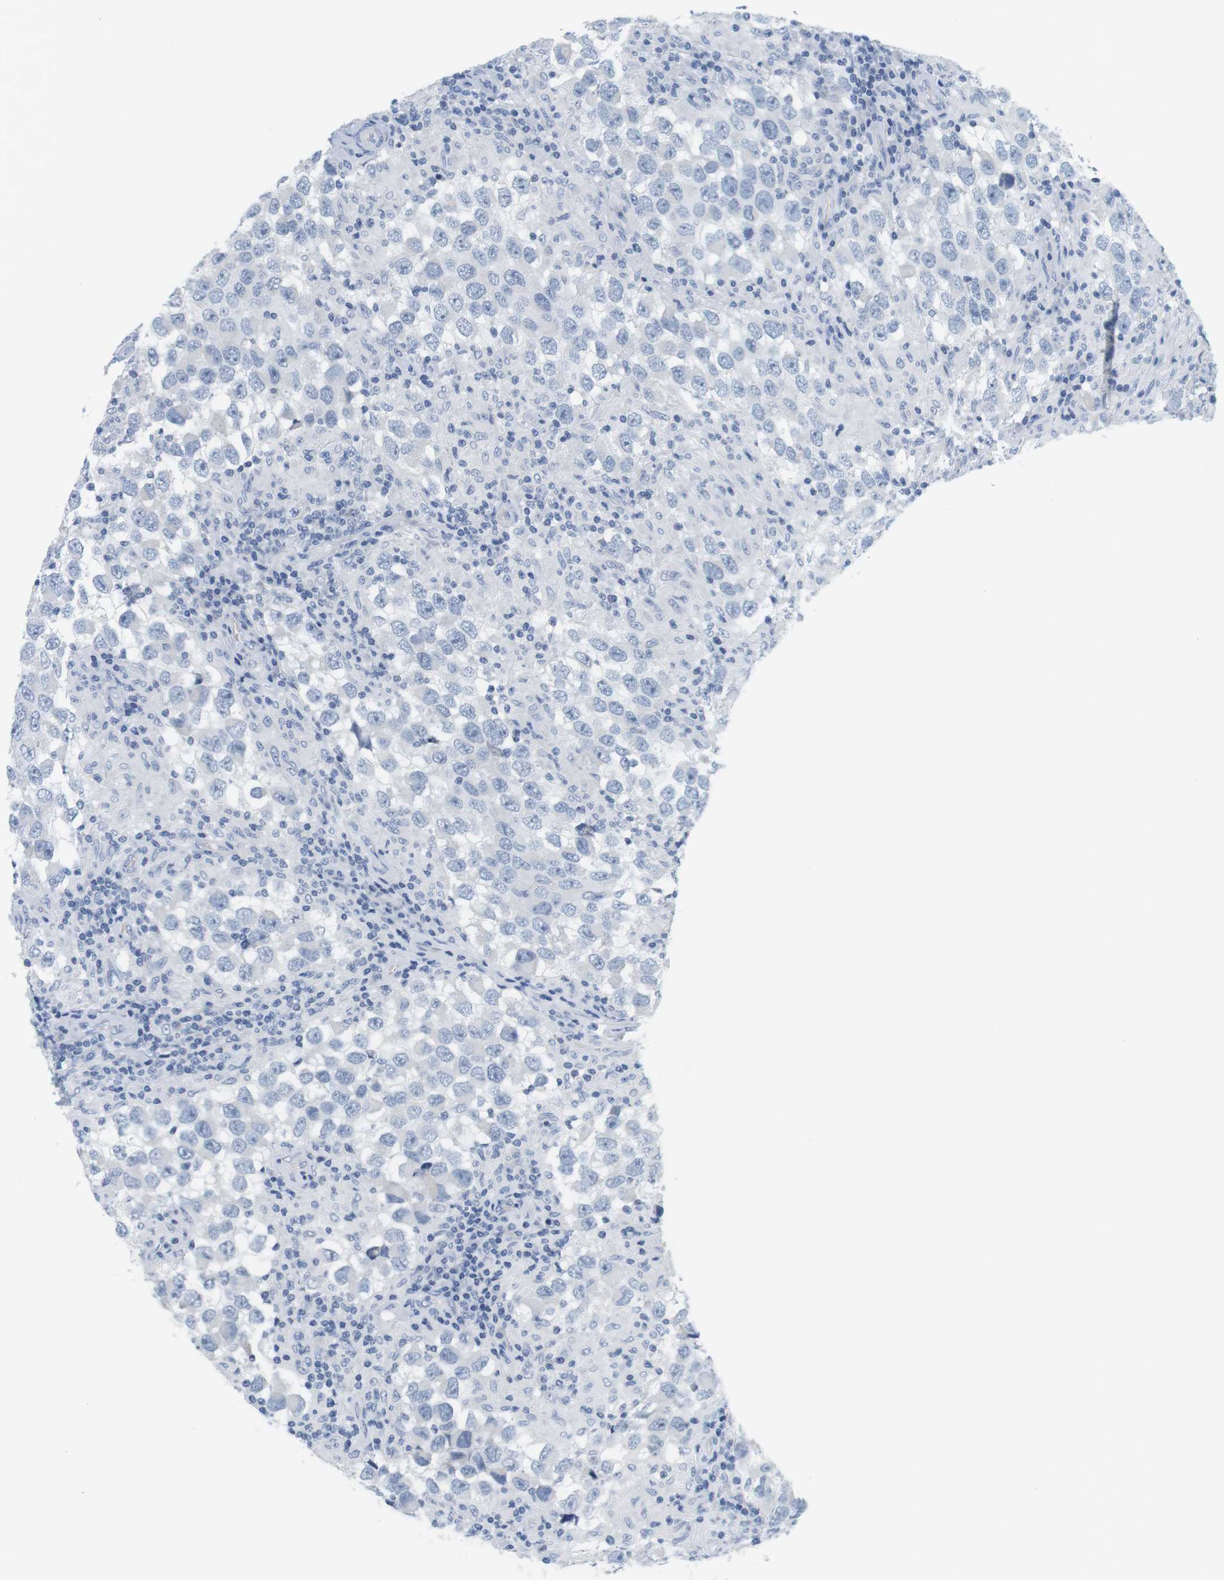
{"staining": {"intensity": "negative", "quantity": "none", "location": "none"}, "tissue": "testis cancer", "cell_type": "Tumor cells", "image_type": "cancer", "snomed": [{"axis": "morphology", "description": "Carcinoma, Embryonal, NOS"}, {"axis": "topography", "description": "Testis"}], "caption": "Testis cancer was stained to show a protein in brown. There is no significant expression in tumor cells. (IHC, brightfield microscopy, high magnification).", "gene": "OPRM1", "patient": {"sex": "male", "age": 21}}